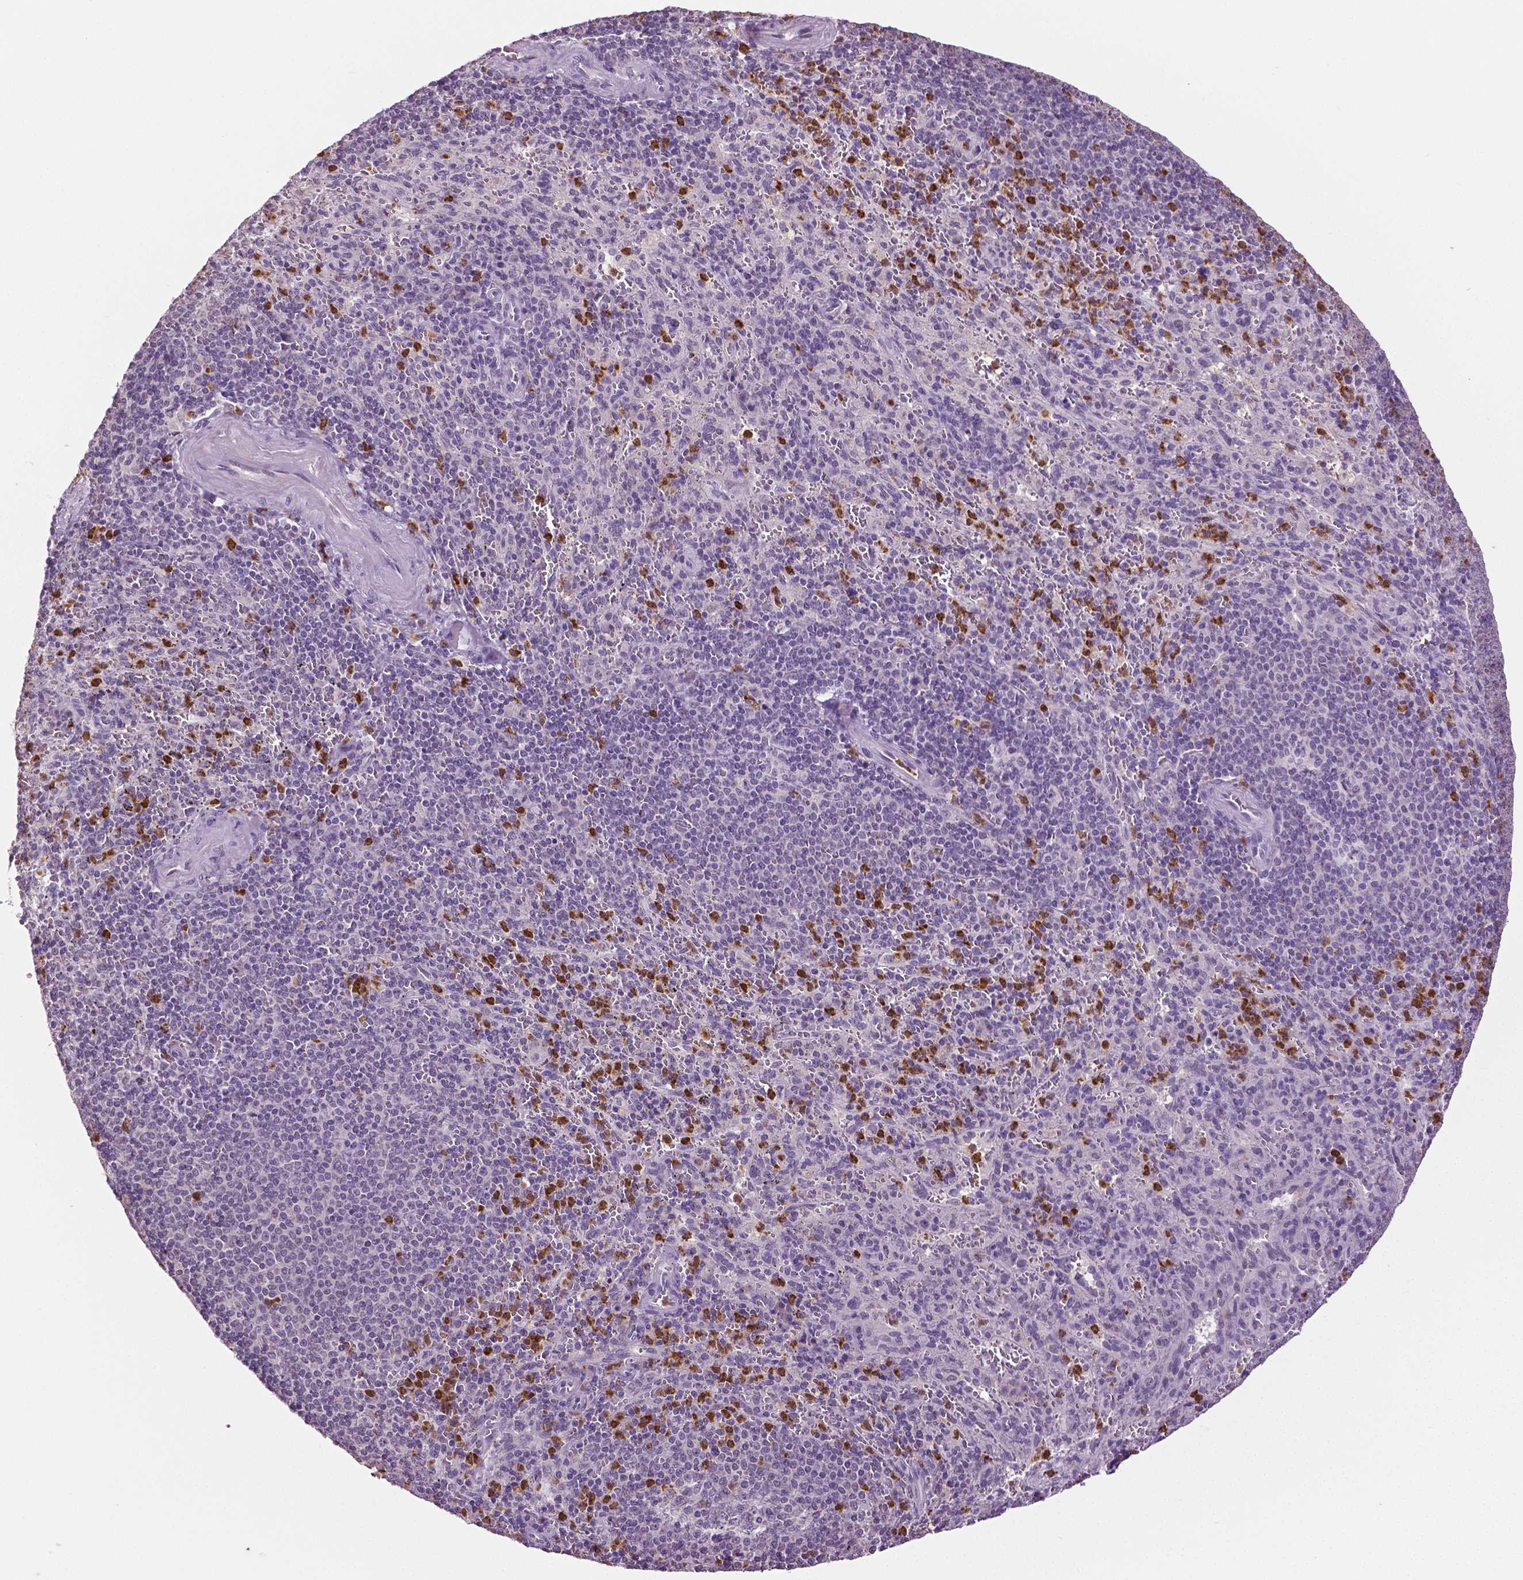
{"staining": {"intensity": "strong", "quantity": "25%-75%", "location": "cytoplasmic/membranous"}, "tissue": "spleen", "cell_type": "Cells in red pulp", "image_type": "normal", "snomed": [{"axis": "morphology", "description": "Normal tissue, NOS"}, {"axis": "topography", "description": "Spleen"}], "caption": "IHC (DAB) staining of normal human spleen reveals strong cytoplasmic/membranous protein positivity in approximately 25%-75% of cells in red pulp.", "gene": "PTPN5", "patient": {"sex": "male", "age": 57}}